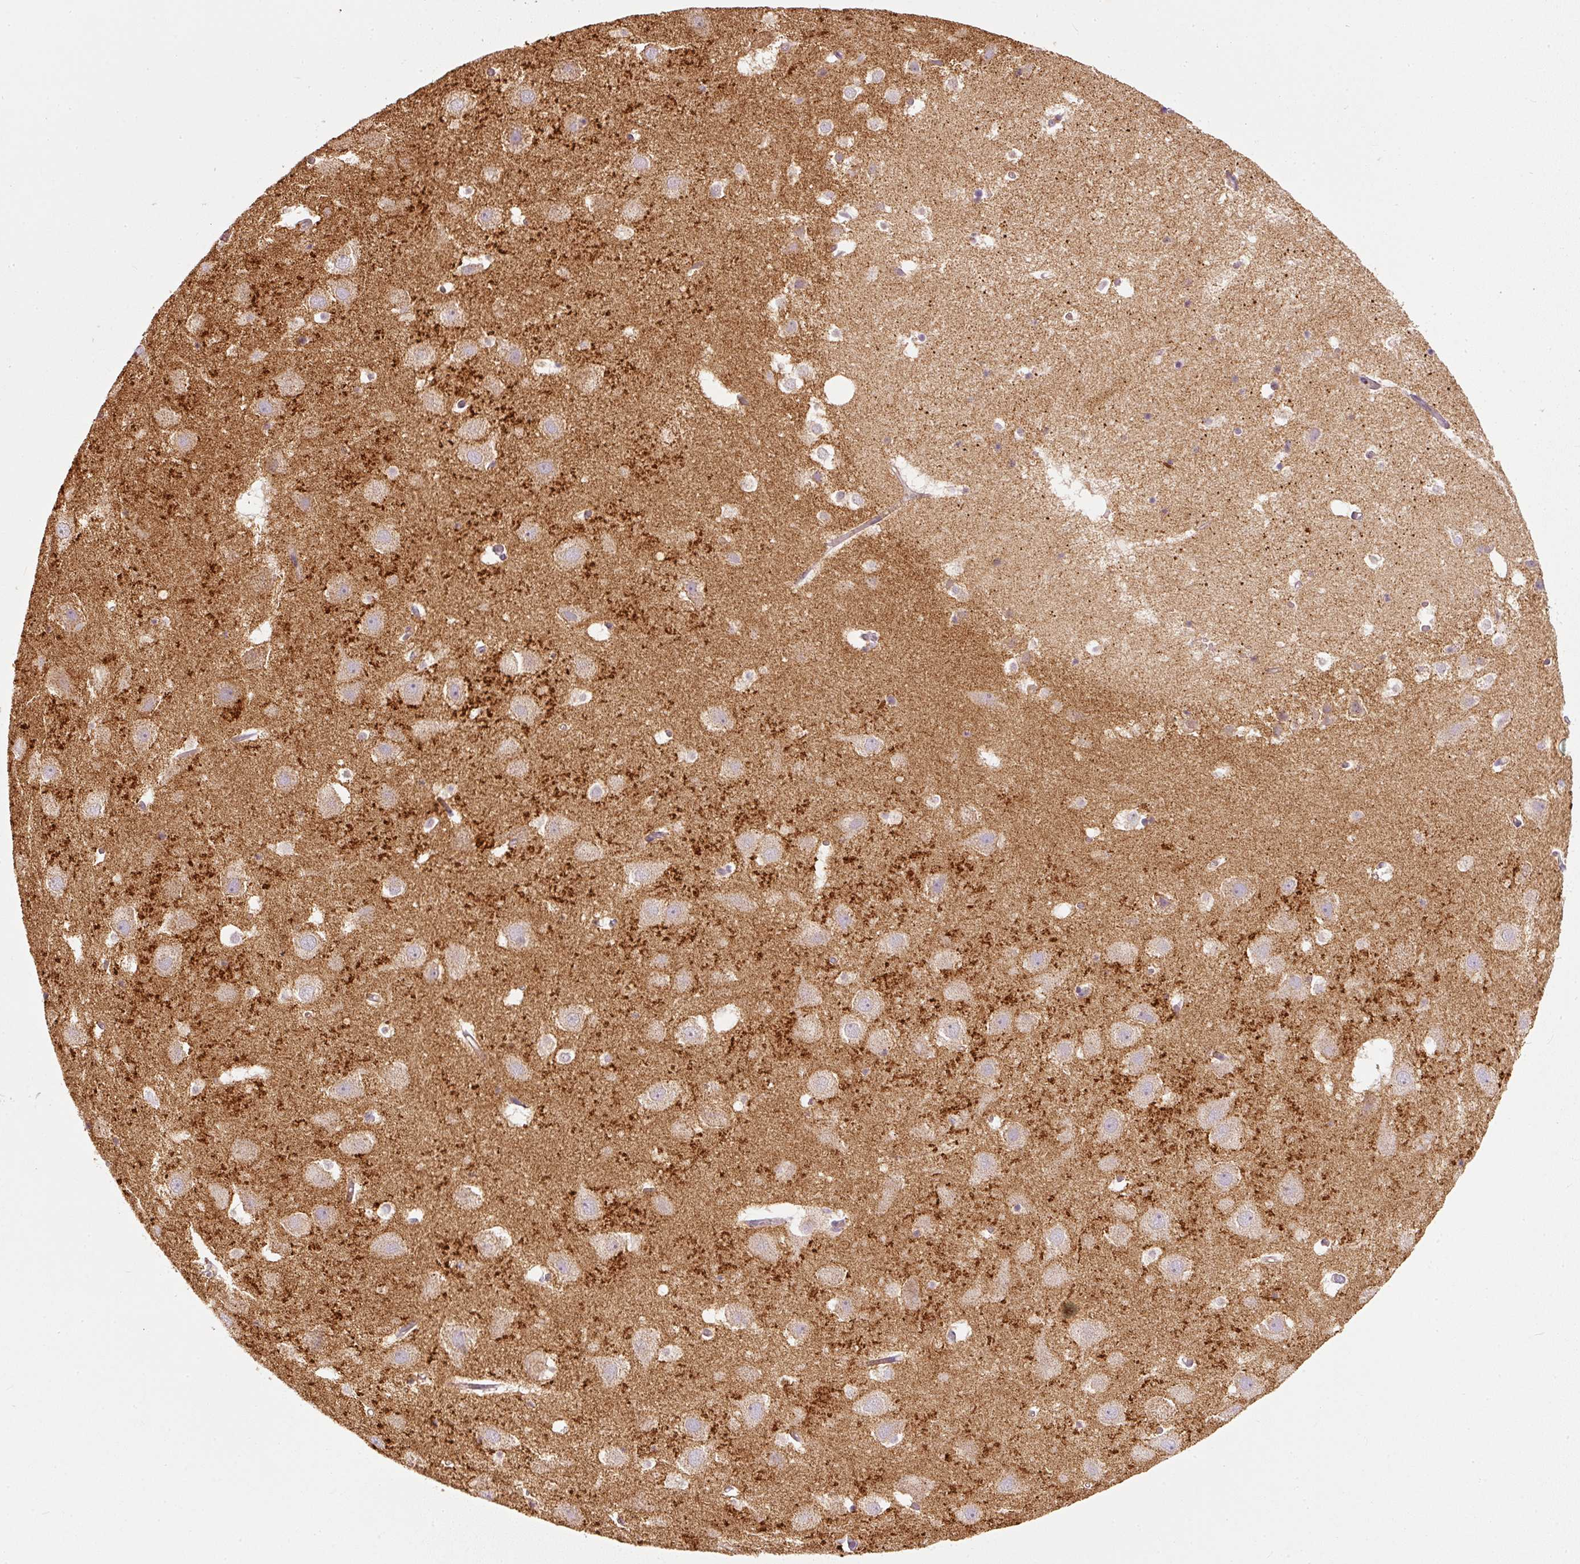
{"staining": {"intensity": "weak", "quantity": "<25%", "location": "cytoplasmic/membranous"}, "tissue": "hippocampus", "cell_type": "Glial cells", "image_type": "normal", "snomed": [{"axis": "morphology", "description": "Normal tissue, NOS"}, {"axis": "topography", "description": "Hippocampus"}], "caption": "Immunohistochemistry of benign hippocampus shows no positivity in glial cells.", "gene": "PSENEN", "patient": {"sex": "female", "age": 52}}